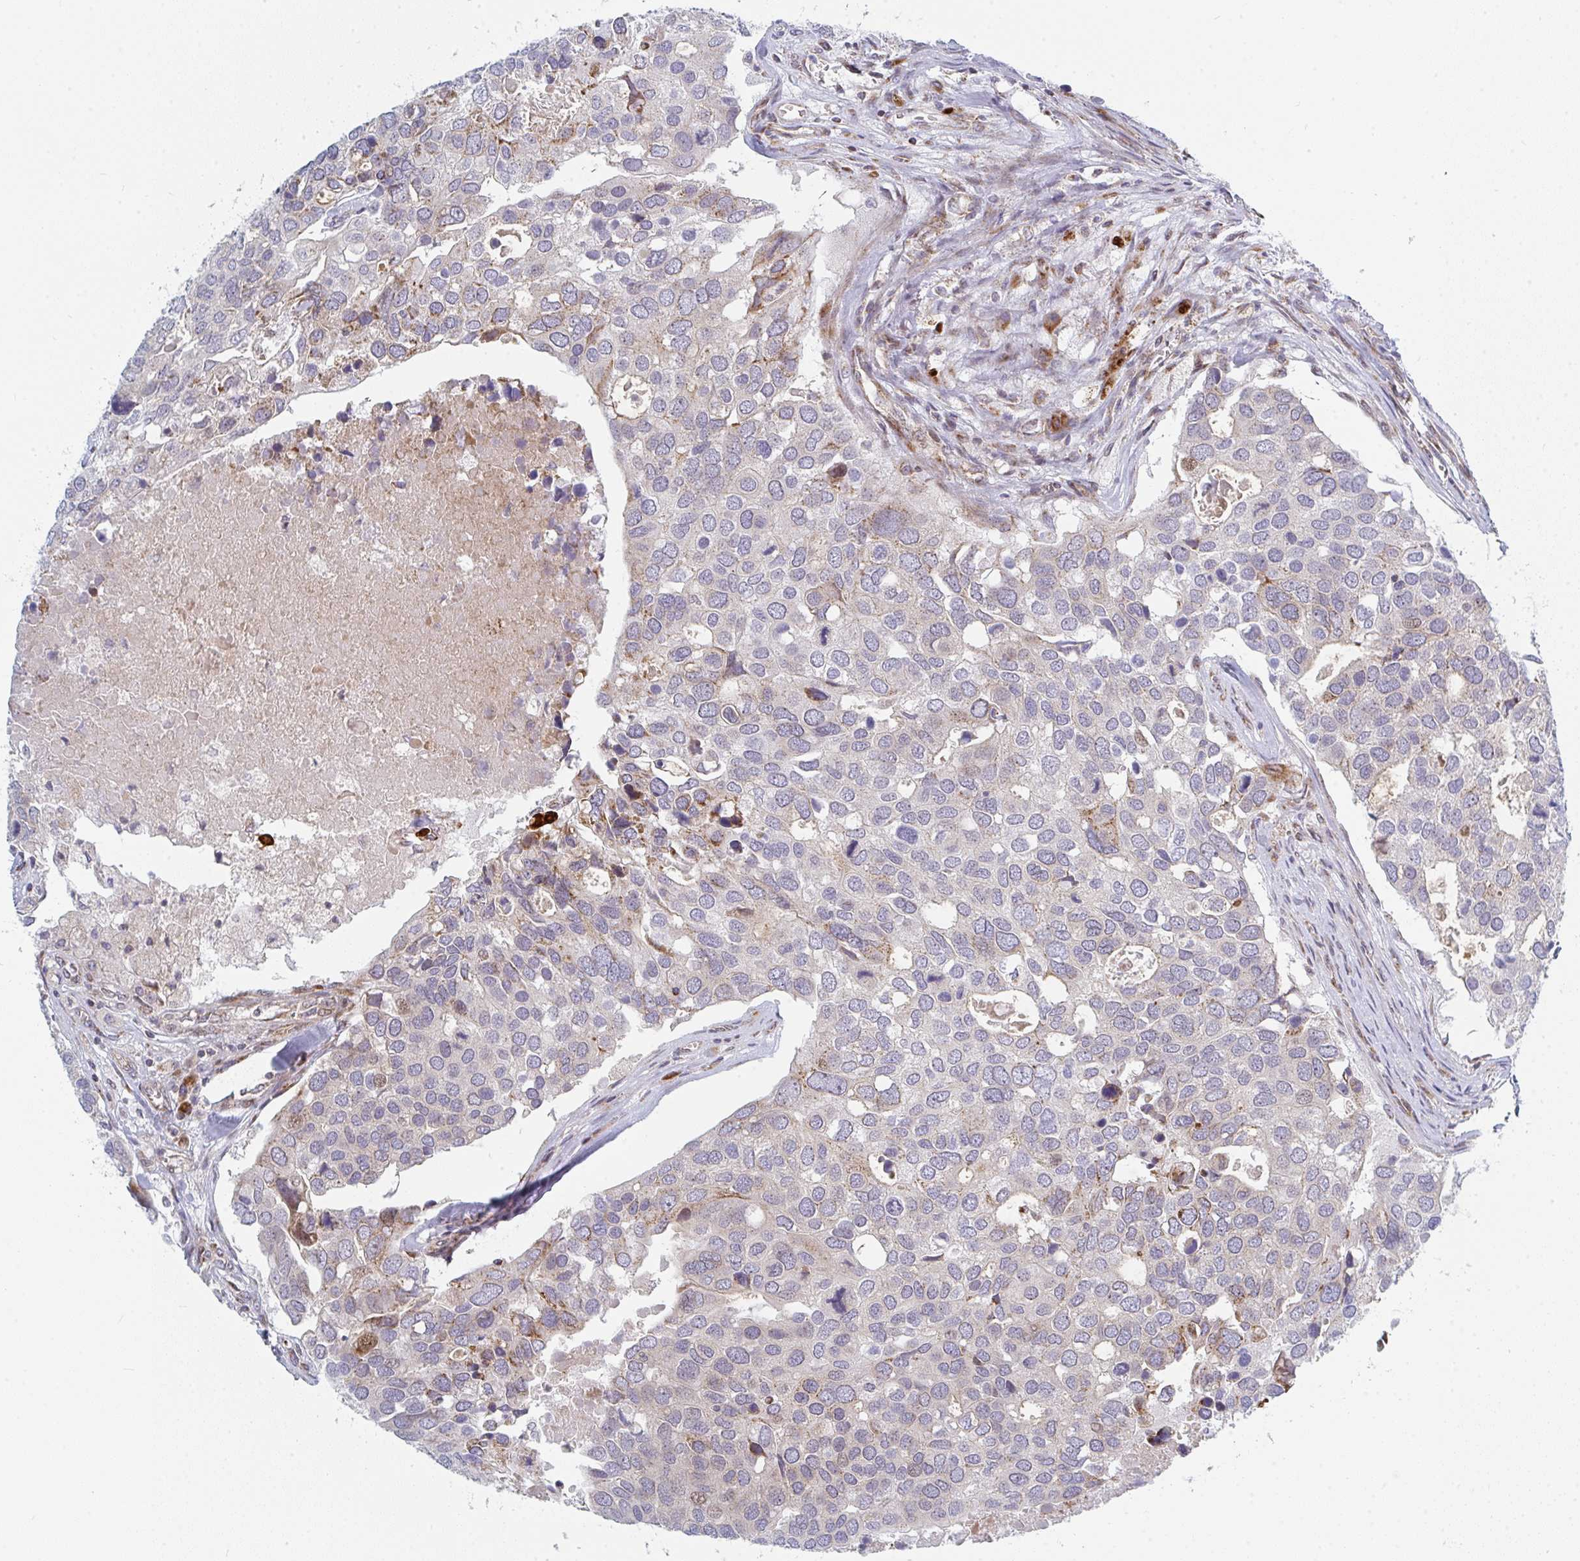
{"staining": {"intensity": "weak", "quantity": "<25%", "location": "cytoplasmic/membranous"}, "tissue": "breast cancer", "cell_type": "Tumor cells", "image_type": "cancer", "snomed": [{"axis": "morphology", "description": "Duct carcinoma"}, {"axis": "topography", "description": "Breast"}], "caption": "High magnification brightfield microscopy of breast intraductal carcinoma stained with DAB (3,3'-diaminobenzidine) (brown) and counterstained with hematoxylin (blue): tumor cells show no significant staining.", "gene": "PRKCH", "patient": {"sex": "female", "age": 83}}